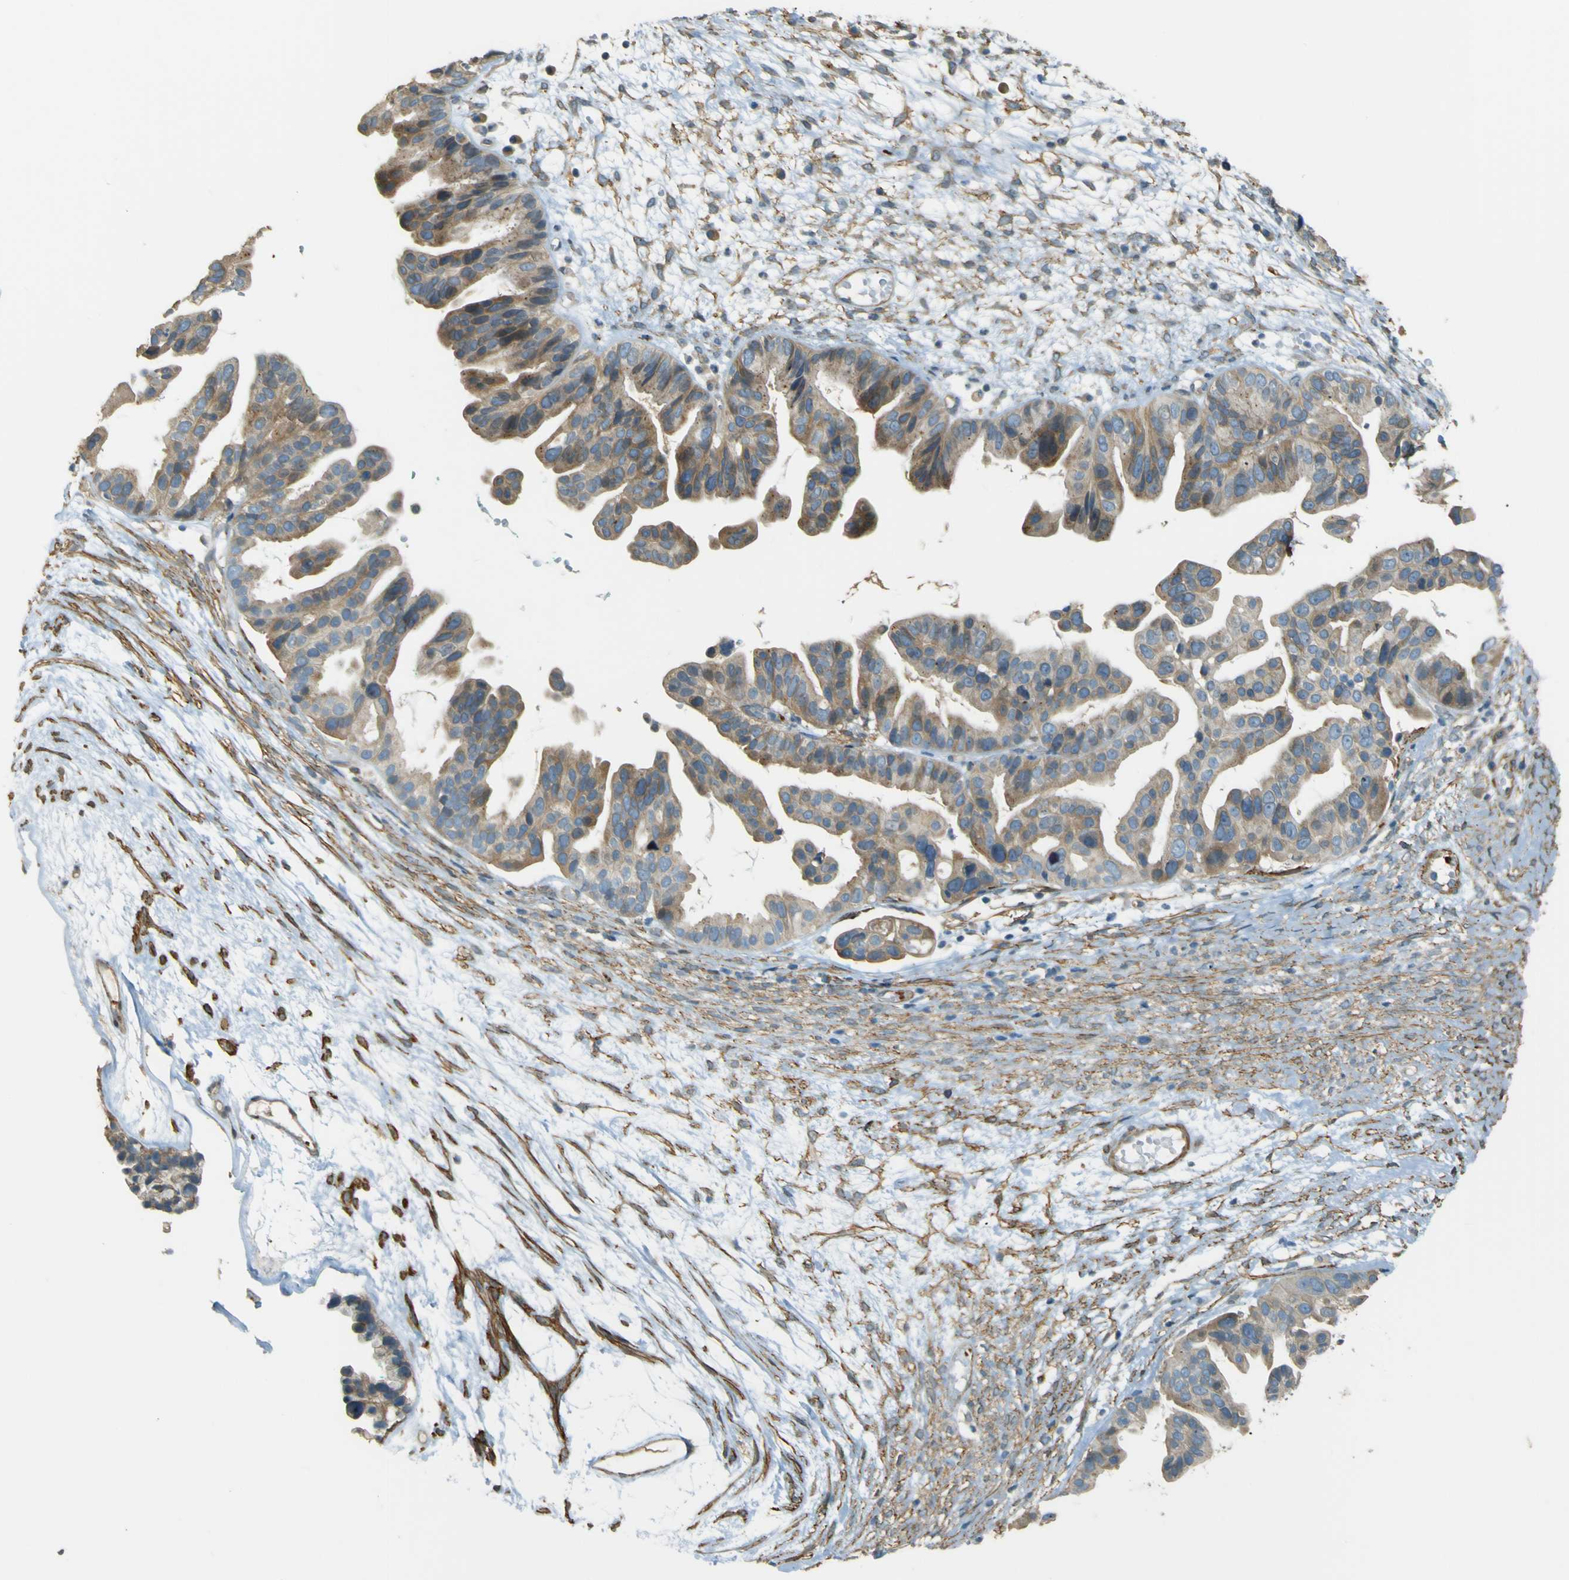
{"staining": {"intensity": "weak", "quantity": "25%-75%", "location": "cytoplasmic/membranous"}, "tissue": "ovarian cancer", "cell_type": "Tumor cells", "image_type": "cancer", "snomed": [{"axis": "morphology", "description": "Cystadenocarcinoma, serous, NOS"}, {"axis": "topography", "description": "Ovary"}], "caption": "Brown immunohistochemical staining in human ovarian cancer shows weak cytoplasmic/membranous expression in approximately 25%-75% of tumor cells.", "gene": "NEXN", "patient": {"sex": "female", "age": 56}}